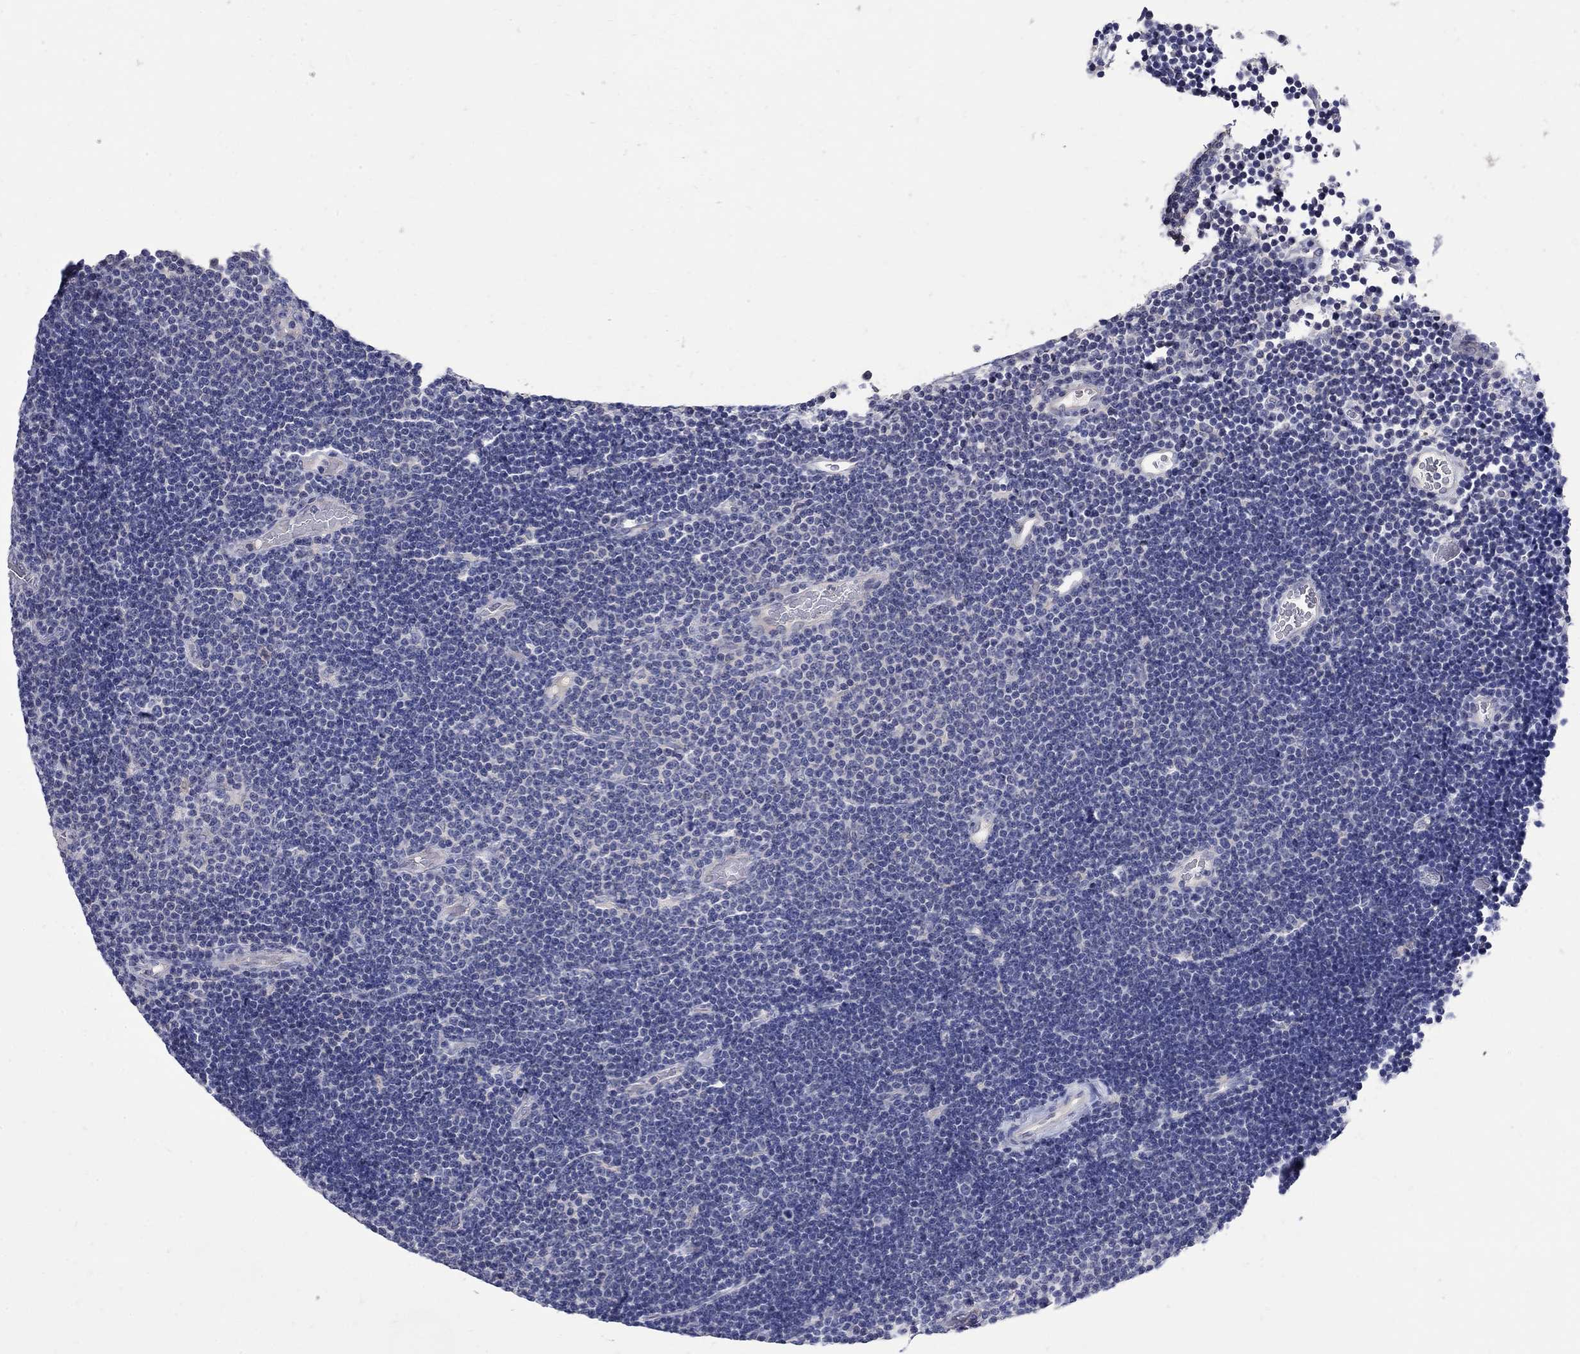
{"staining": {"intensity": "negative", "quantity": "none", "location": "none"}, "tissue": "lymphoma", "cell_type": "Tumor cells", "image_type": "cancer", "snomed": [{"axis": "morphology", "description": "Malignant lymphoma, non-Hodgkin's type, Low grade"}, {"axis": "topography", "description": "Brain"}], "caption": "Protein analysis of lymphoma displays no significant staining in tumor cells.", "gene": "CETN1", "patient": {"sex": "female", "age": 66}}